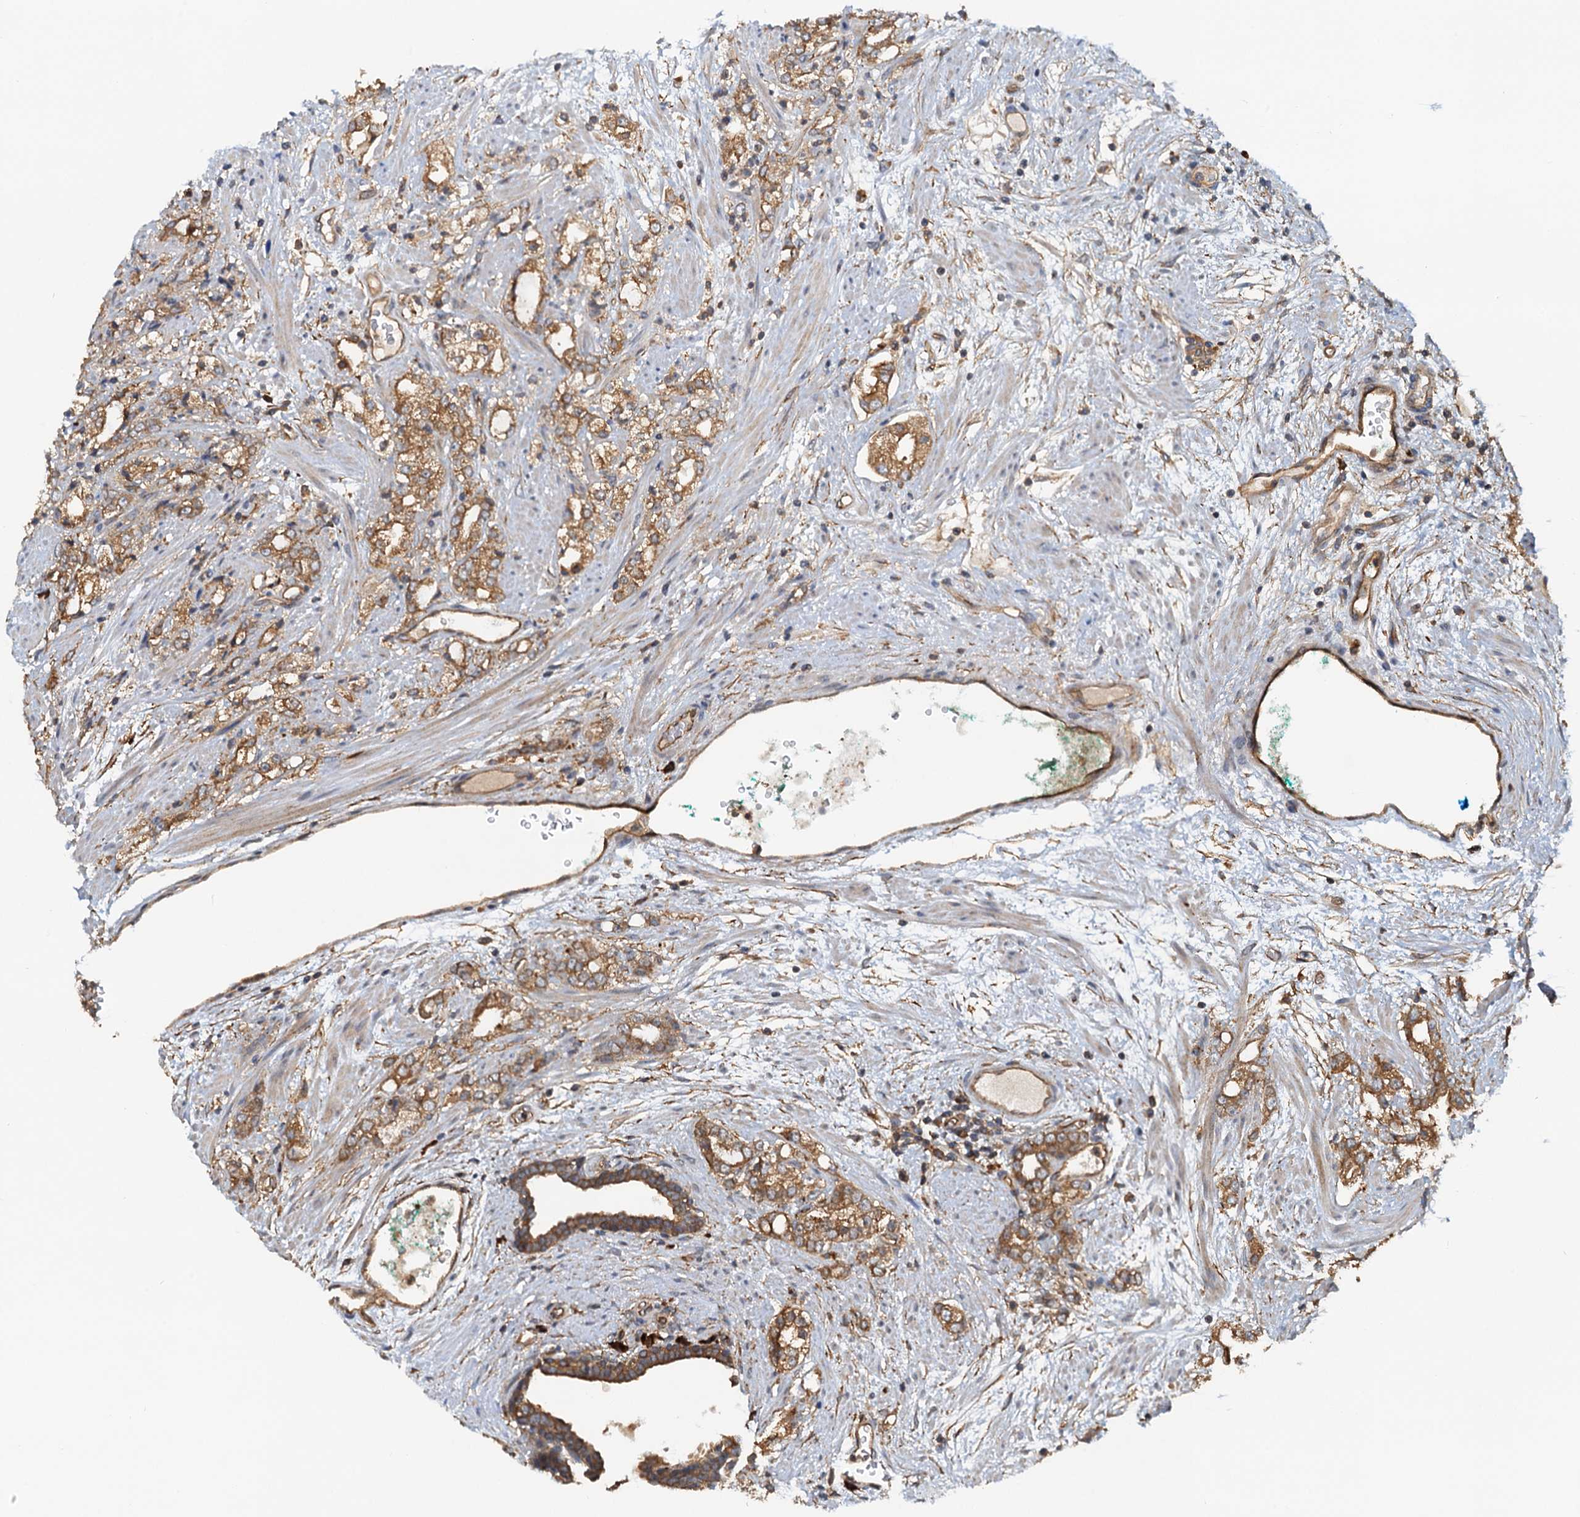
{"staining": {"intensity": "moderate", "quantity": ">75%", "location": "cytoplasmic/membranous"}, "tissue": "prostate cancer", "cell_type": "Tumor cells", "image_type": "cancer", "snomed": [{"axis": "morphology", "description": "Adenocarcinoma, High grade"}, {"axis": "topography", "description": "Prostate"}], "caption": "The histopathology image exhibits staining of prostate high-grade adenocarcinoma, revealing moderate cytoplasmic/membranous protein positivity (brown color) within tumor cells.", "gene": "NIPAL3", "patient": {"sex": "male", "age": 64}}